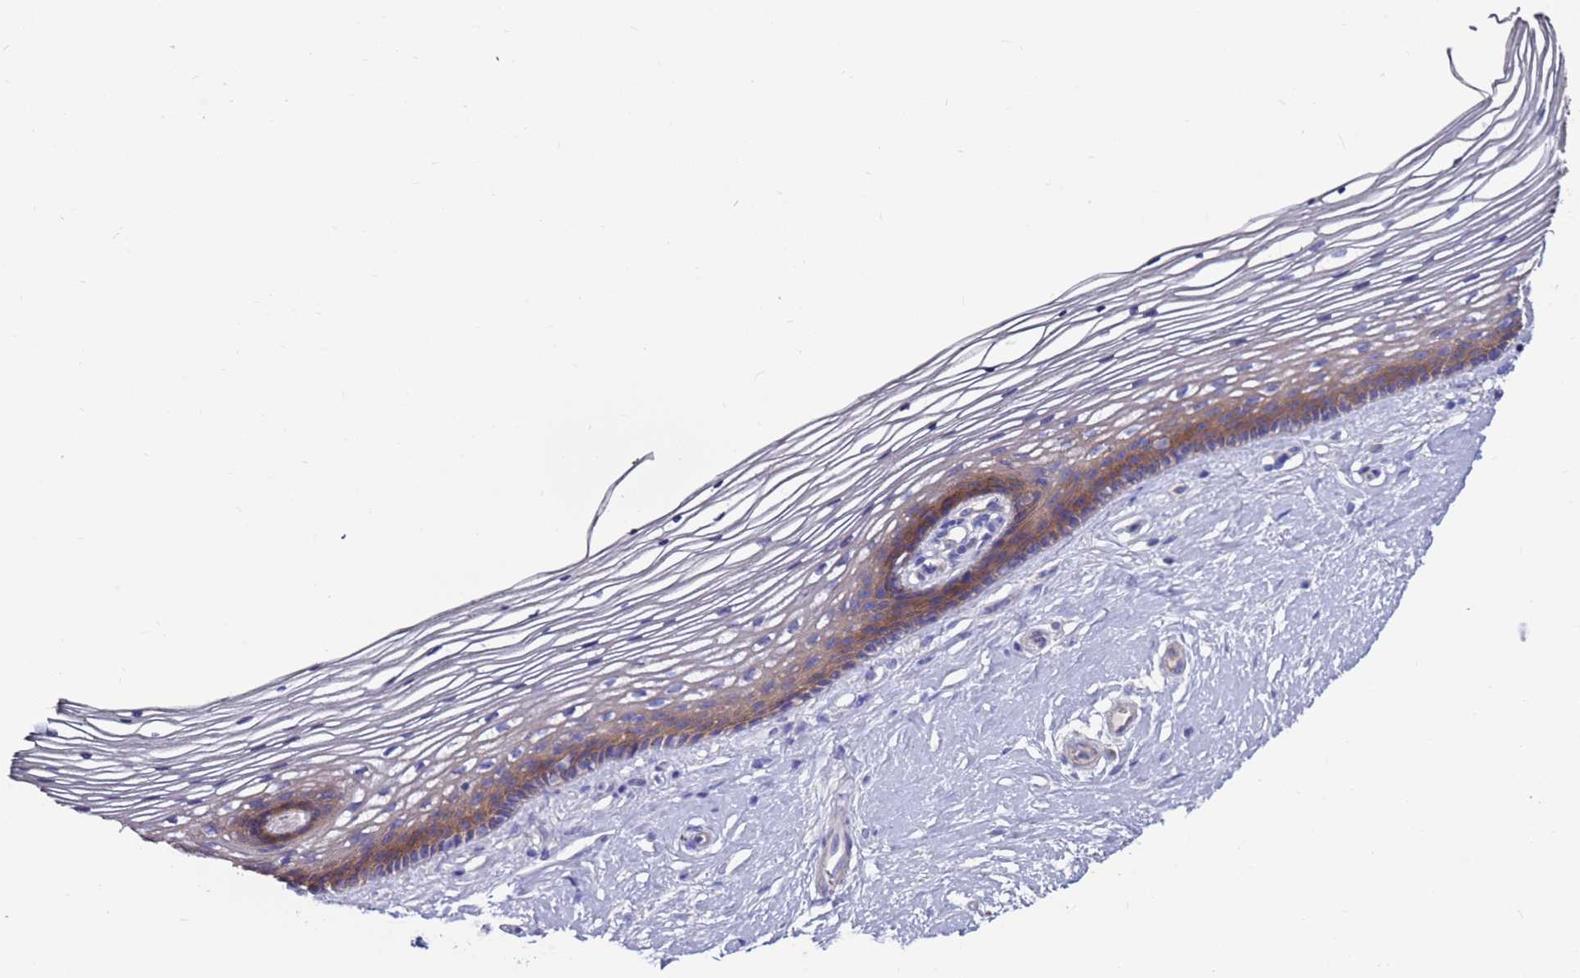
{"staining": {"intensity": "strong", "quantity": "<25%", "location": "cytoplasmic/membranous"}, "tissue": "vagina", "cell_type": "Squamous epithelial cells", "image_type": "normal", "snomed": [{"axis": "morphology", "description": "Normal tissue, NOS"}, {"axis": "topography", "description": "Vagina"}], "caption": "Brown immunohistochemical staining in unremarkable vagina exhibits strong cytoplasmic/membranous expression in about <25% of squamous epithelial cells. (brown staining indicates protein expression, while blue staining denotes nuclei).", "gene": "KRTCAP3", "patient": {"sex": "female", "age": 46}}